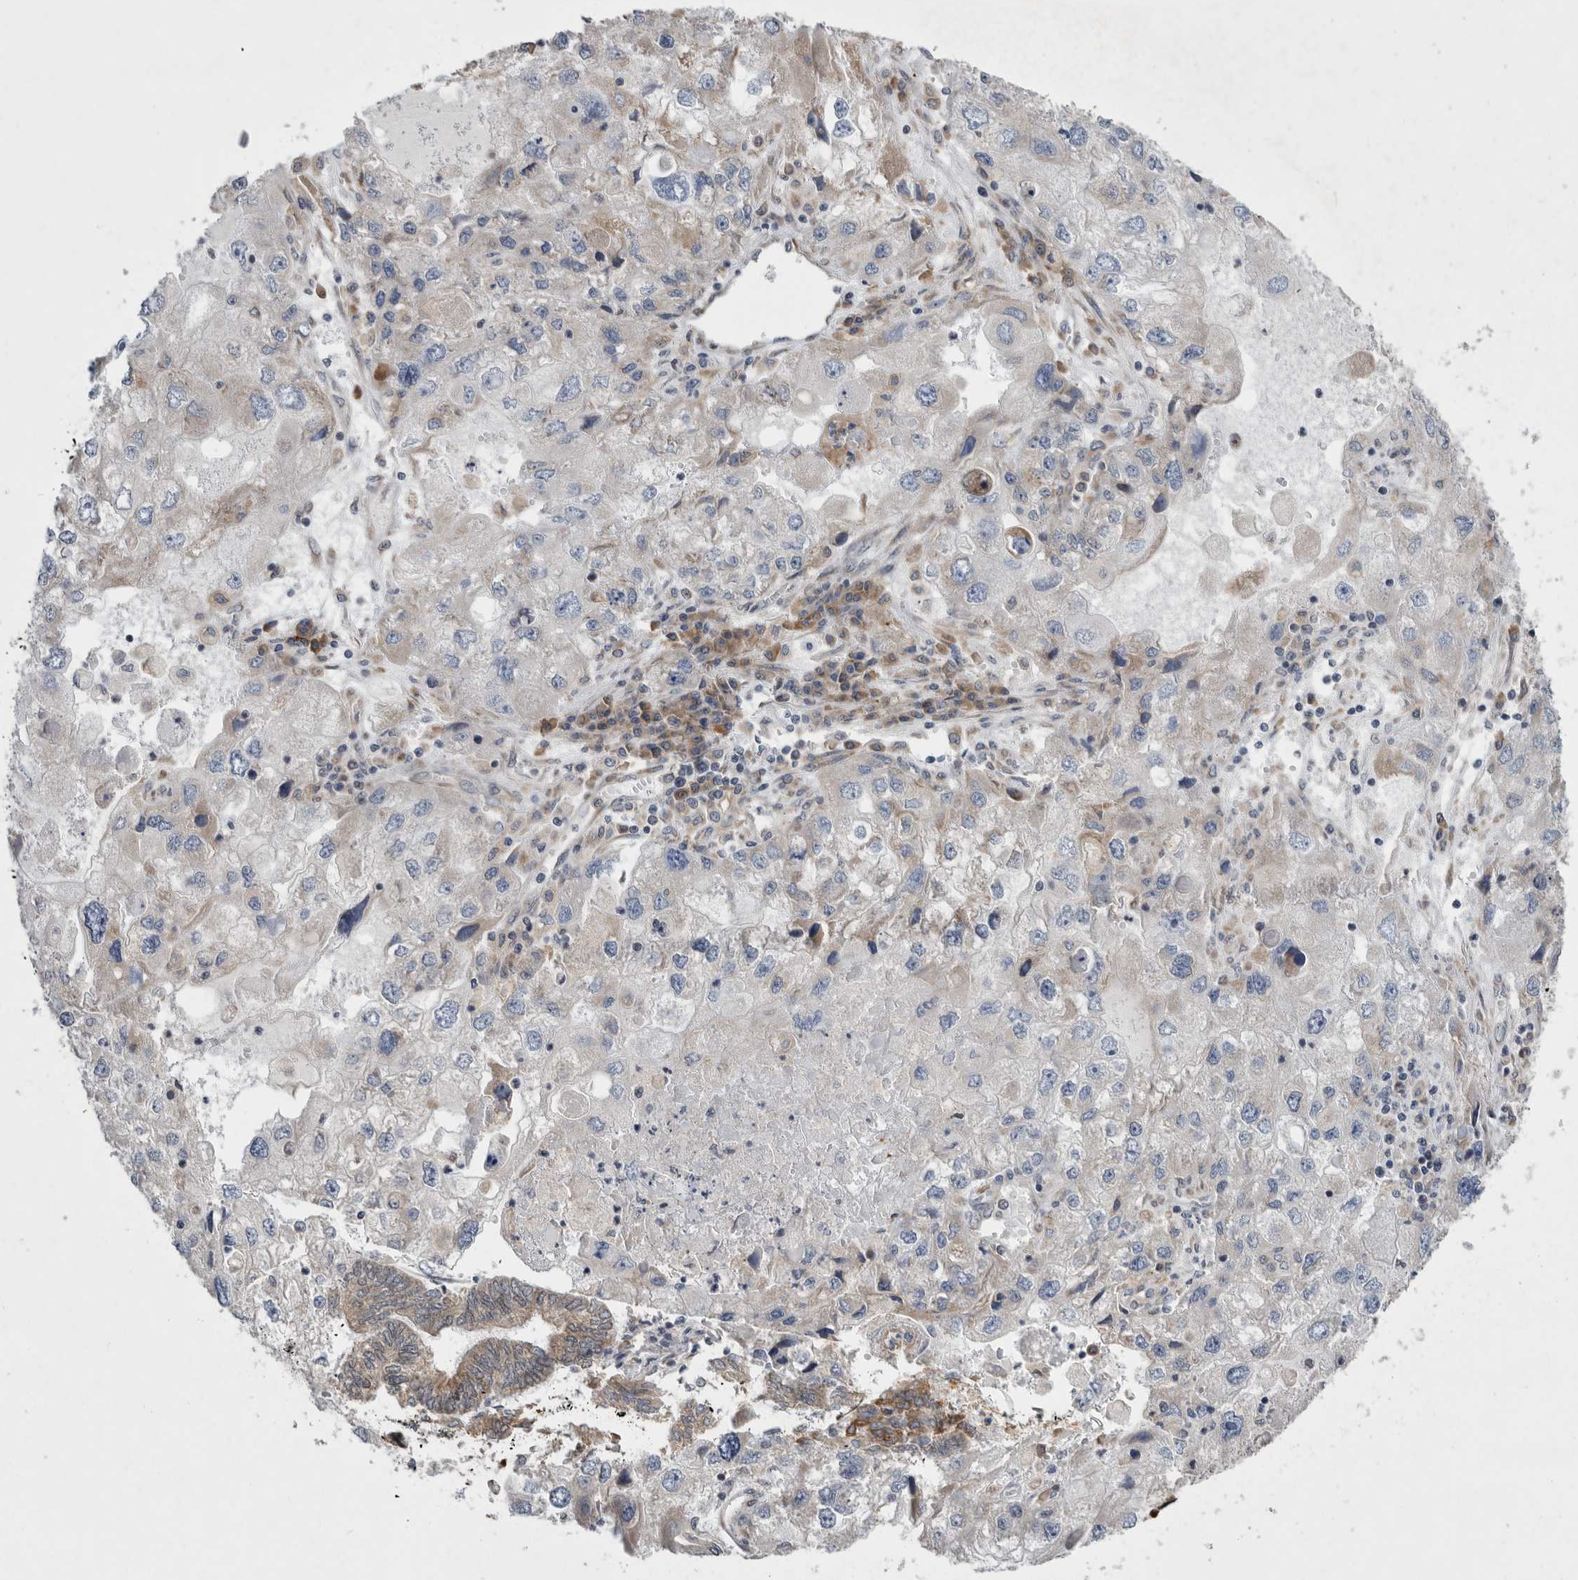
{"staining": {"intensity": "moderate", "quantity": "25%-75%", "location": "cytoplasmic/membranous"}, "tissue": "endometrial cancer", "cell_type": "Tumor cells", "image_type": "cancer", "snomed": [{"axis": "morphology", "description": "Adenocarcinoma, NOS"}, {"axis": "topography", "description": "Uterus"}], "caption": "Tumor cells display moderate cytoplasmic/membranous staining in about 25%-75% of cells in adenocarcinoma (endometrial). Nuclei are stained in blue.", "gene": "GANAB", "patient": {"sex": "female", "age": 77}}